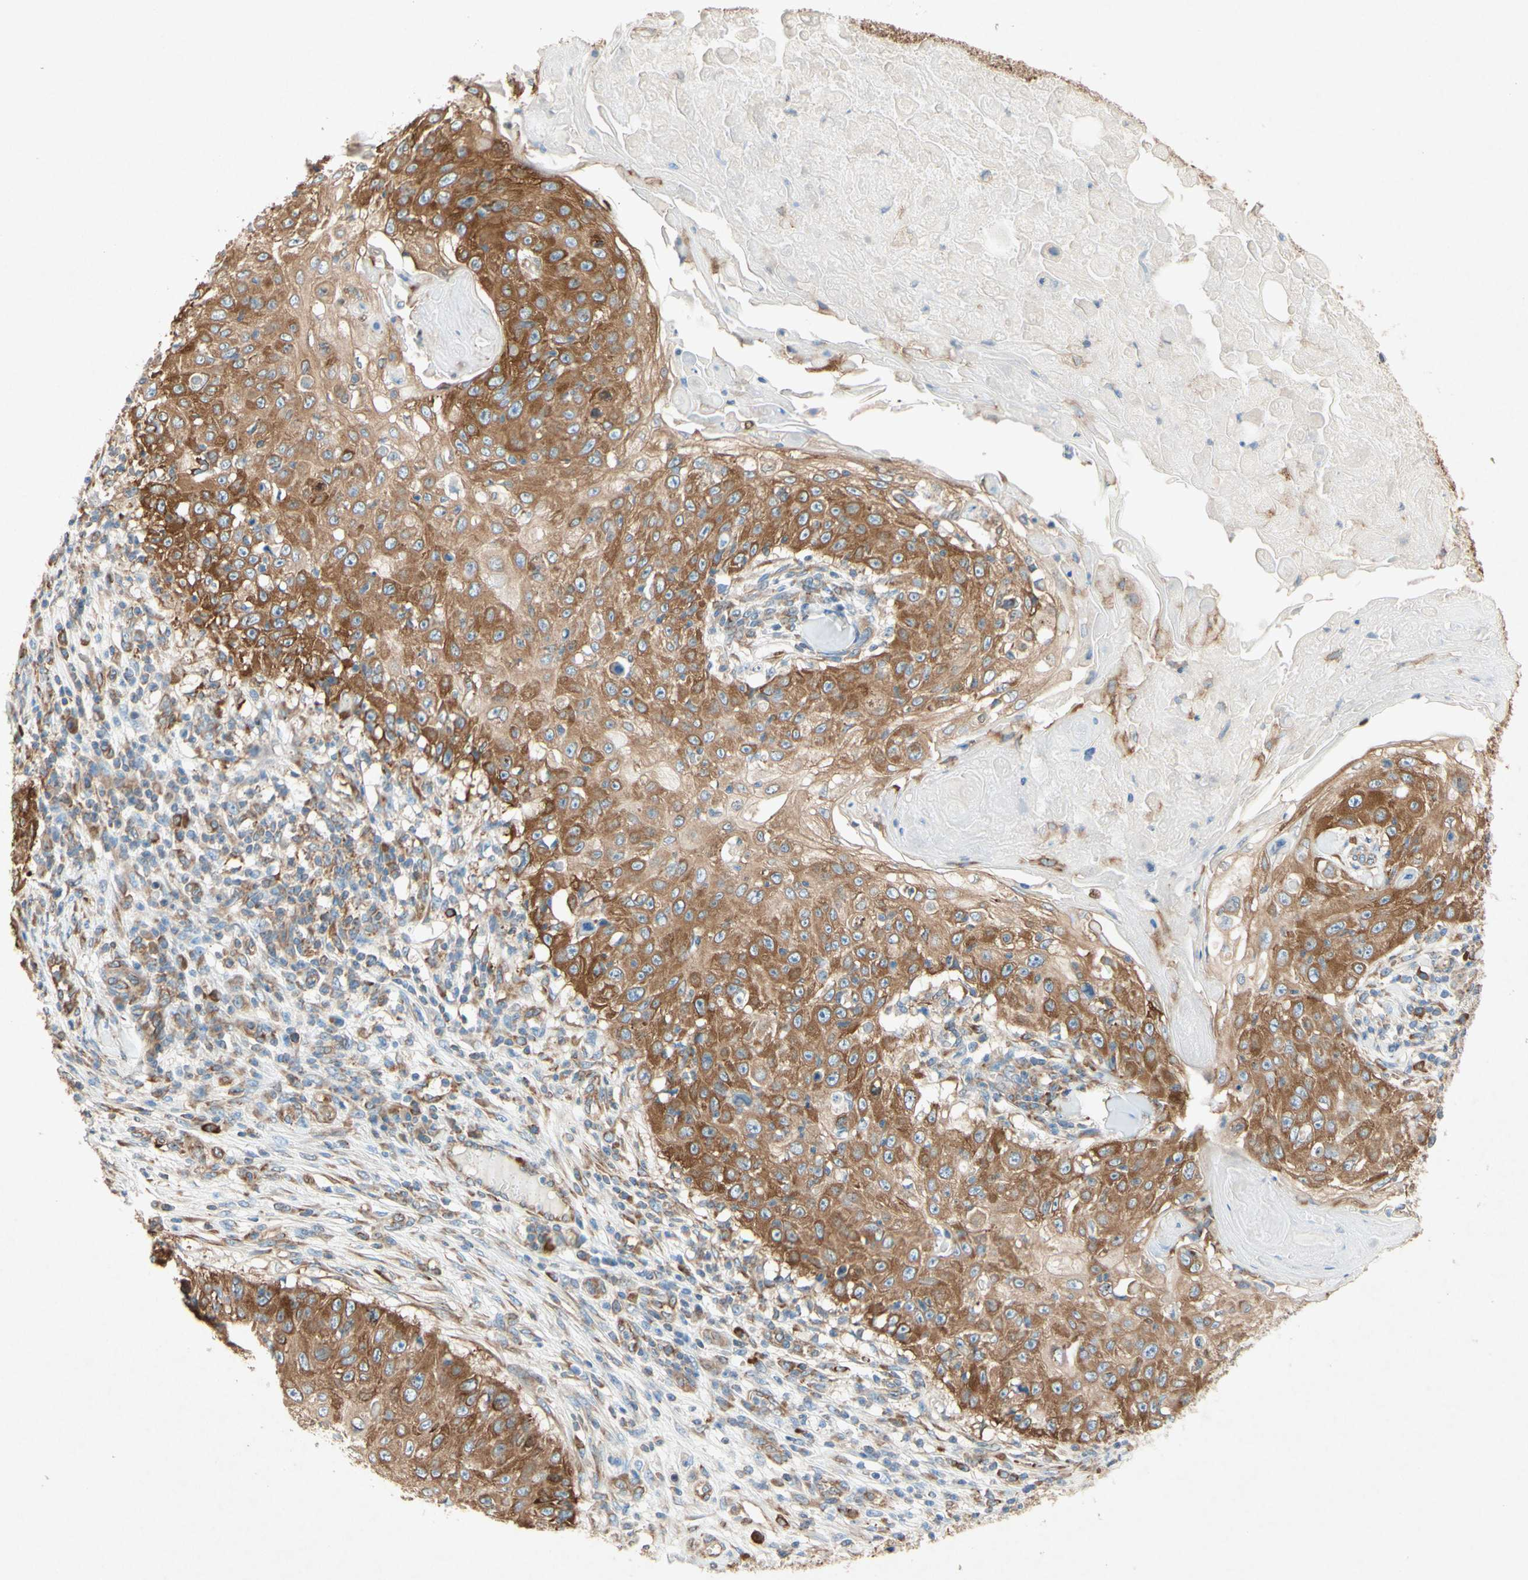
{"staining": {"intensity": "moderate", "quantity": ">75%", "location": "cytoplasmic/membranous"}, "tissue": "skin cancer", "cell_type": "Tumor cells", "image_type": "cancer", "snomed": [{"axis": "morphology", "description": "Squamous cell carcinoma, NOS"}, {"axis": "topography", "description": "Skin"}], "caption": "Protein staining by immunohistochemistry (IHC) displays moderate cytoplasmic/membranous expression in about >75% of tumor cells in skin cancer. Nuclei are stained in blue.", "gene": "PABPC1", "patient": {"sex": "male", "age": 86}}